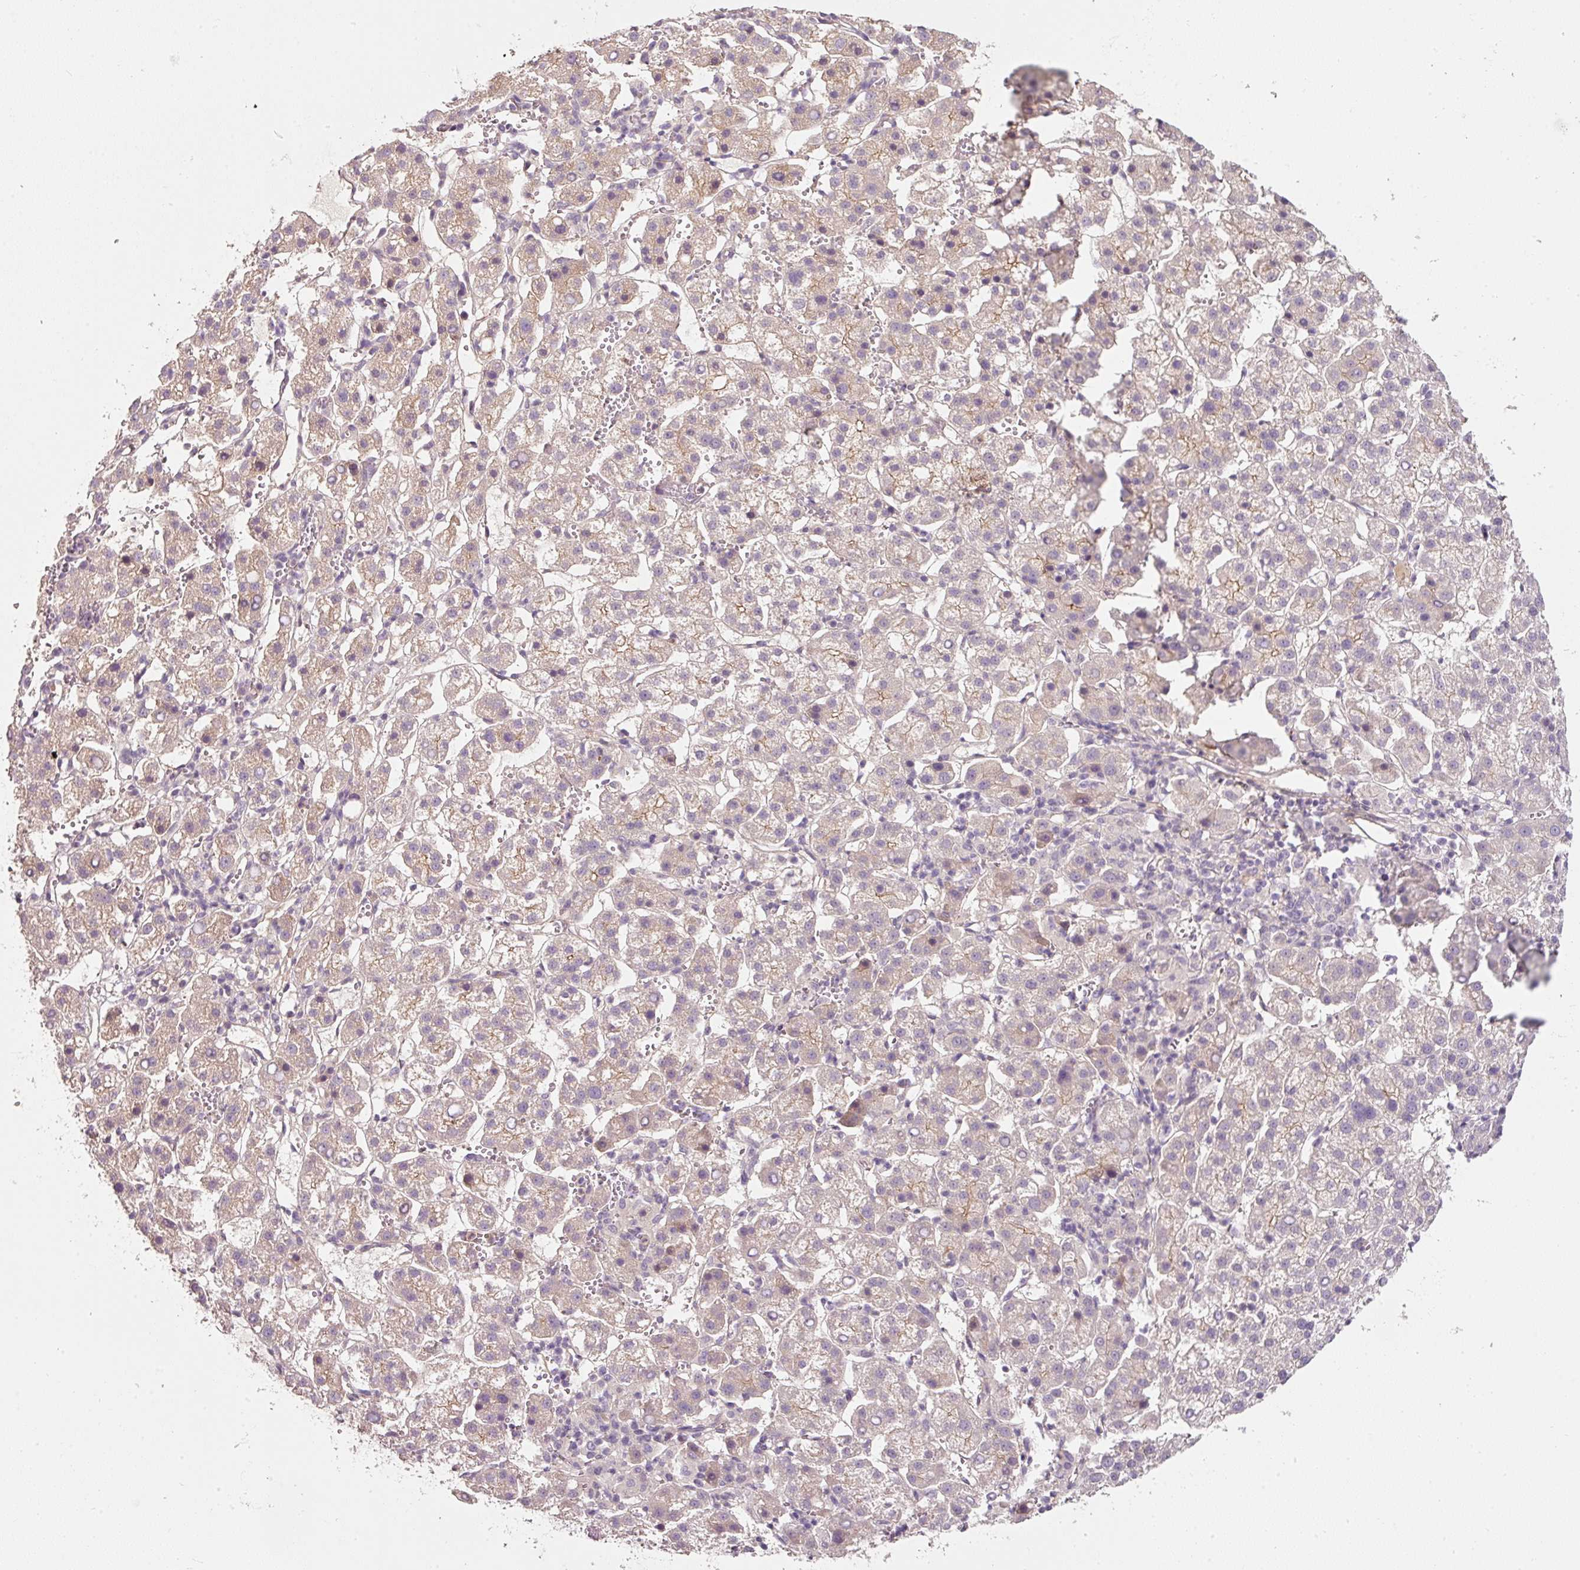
{"staining": {"intensity": "weak", "quantity": "25%-75%", "location": "cytoplasmic/membranous"}, "tissue": "liver cancer", "cell_type": "Tumor cells", "image_type": "cancer", "snomed": [{"axis": "morphology", "description": "Carcinoma, Hepatocellular, NOS"}, {"axis": "topography", "description": "Liver"}], "caption": "Liver cancer (hepatocellular carcinoma) tissue demonstrates weak cytoplasmic/membranous expression in about 25%-75% of tumor cells, visualized by immunohistochemistry.", "gene": "TIRAP", "patient": {"sex": "female", "age": 58}}